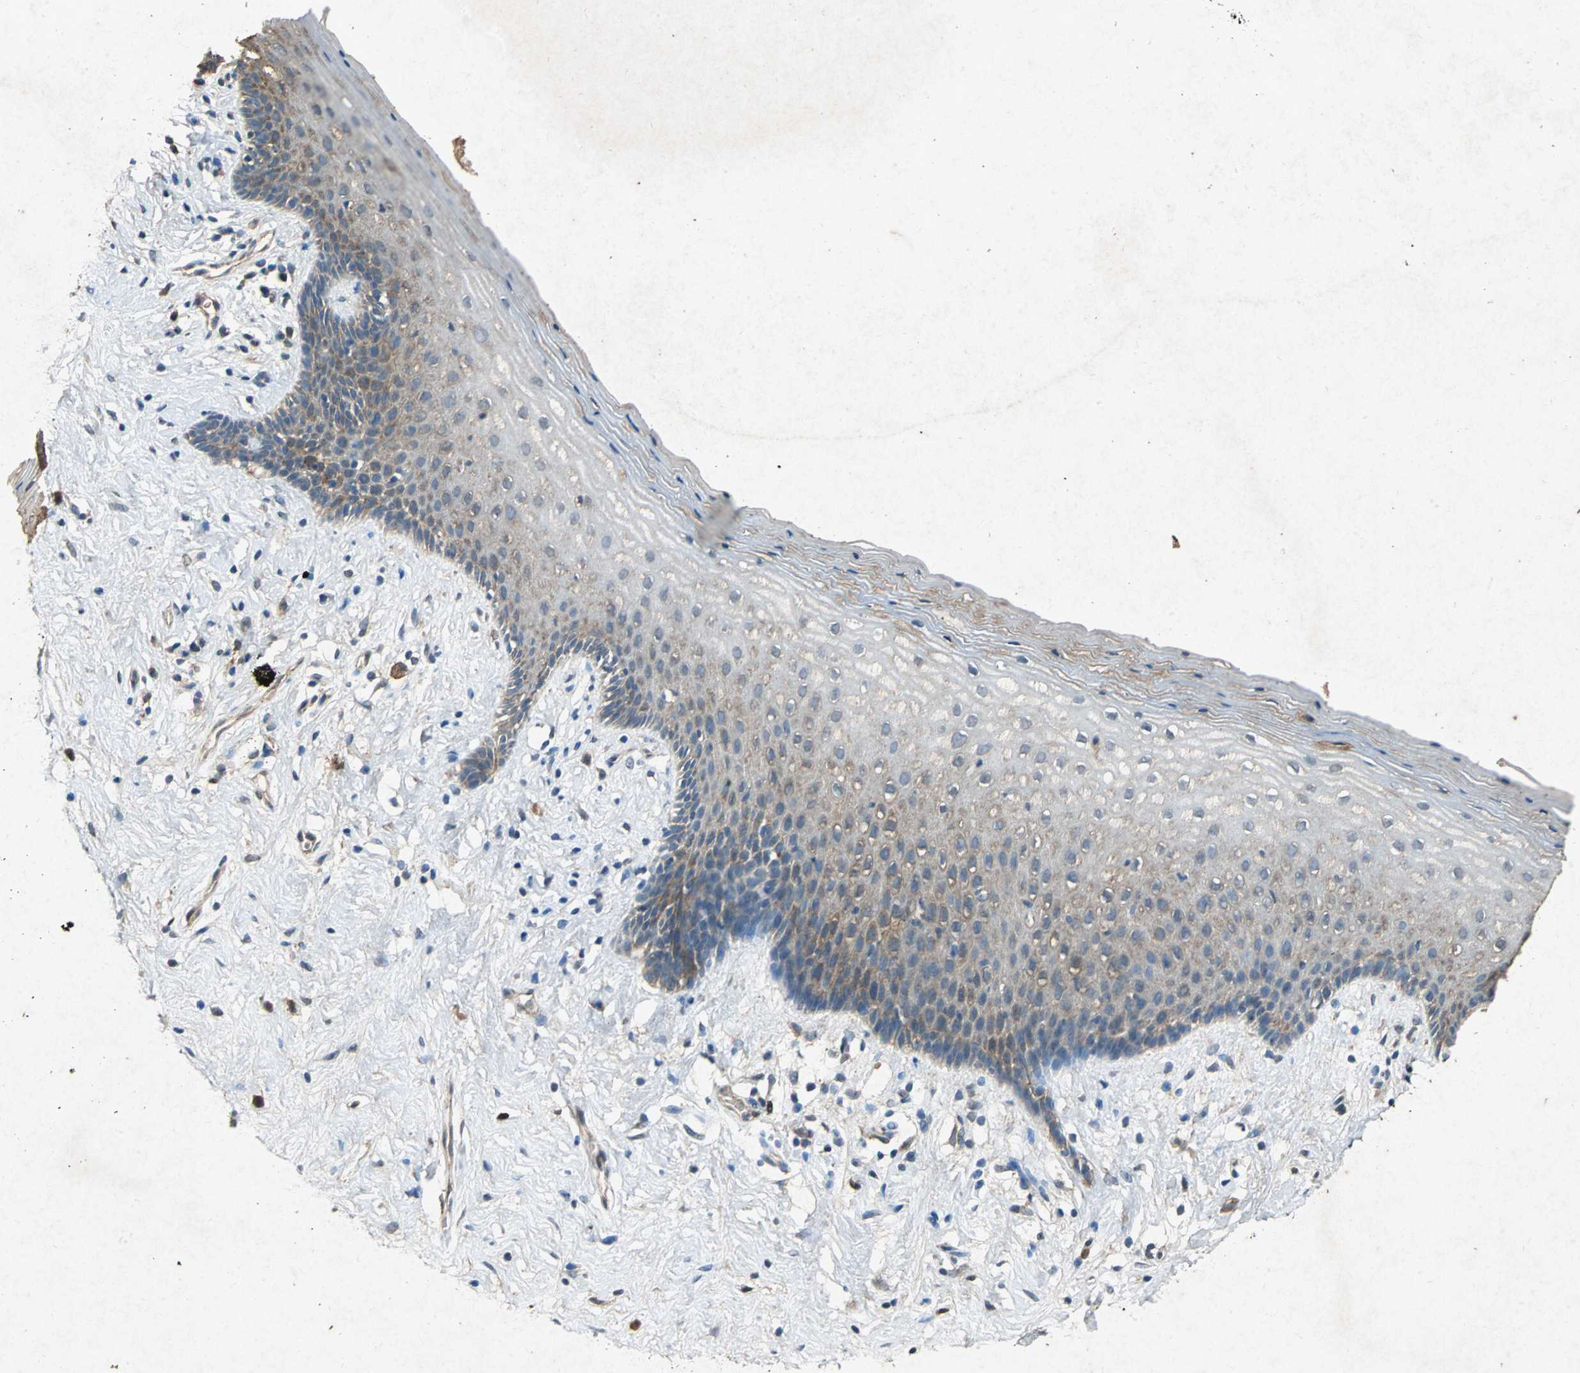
{"staining": {"intensity": "weak", "quantity": ">75%", "location": "cytoplasmic/membranous"}, "tissue": "vagina", "cell_type": "Squamous epithelial cells", "image_type": "normal", "snomed": [{"axis": "morphology", "description": "Normal tissue, NOS"}, {"axis": "topography", "description": "Vagina"}], "caption": "Vagina stained with DAB (3,3'-diaminobenzidine) IHC demonstrates low levels of weak cytoplasmic/membranous positivity in approximately >75% of squamous epithelial cells. Nuclei are stained in blue.", "gene": "HSP90AB1", "patient": {"sex": "female", "age": 44}}